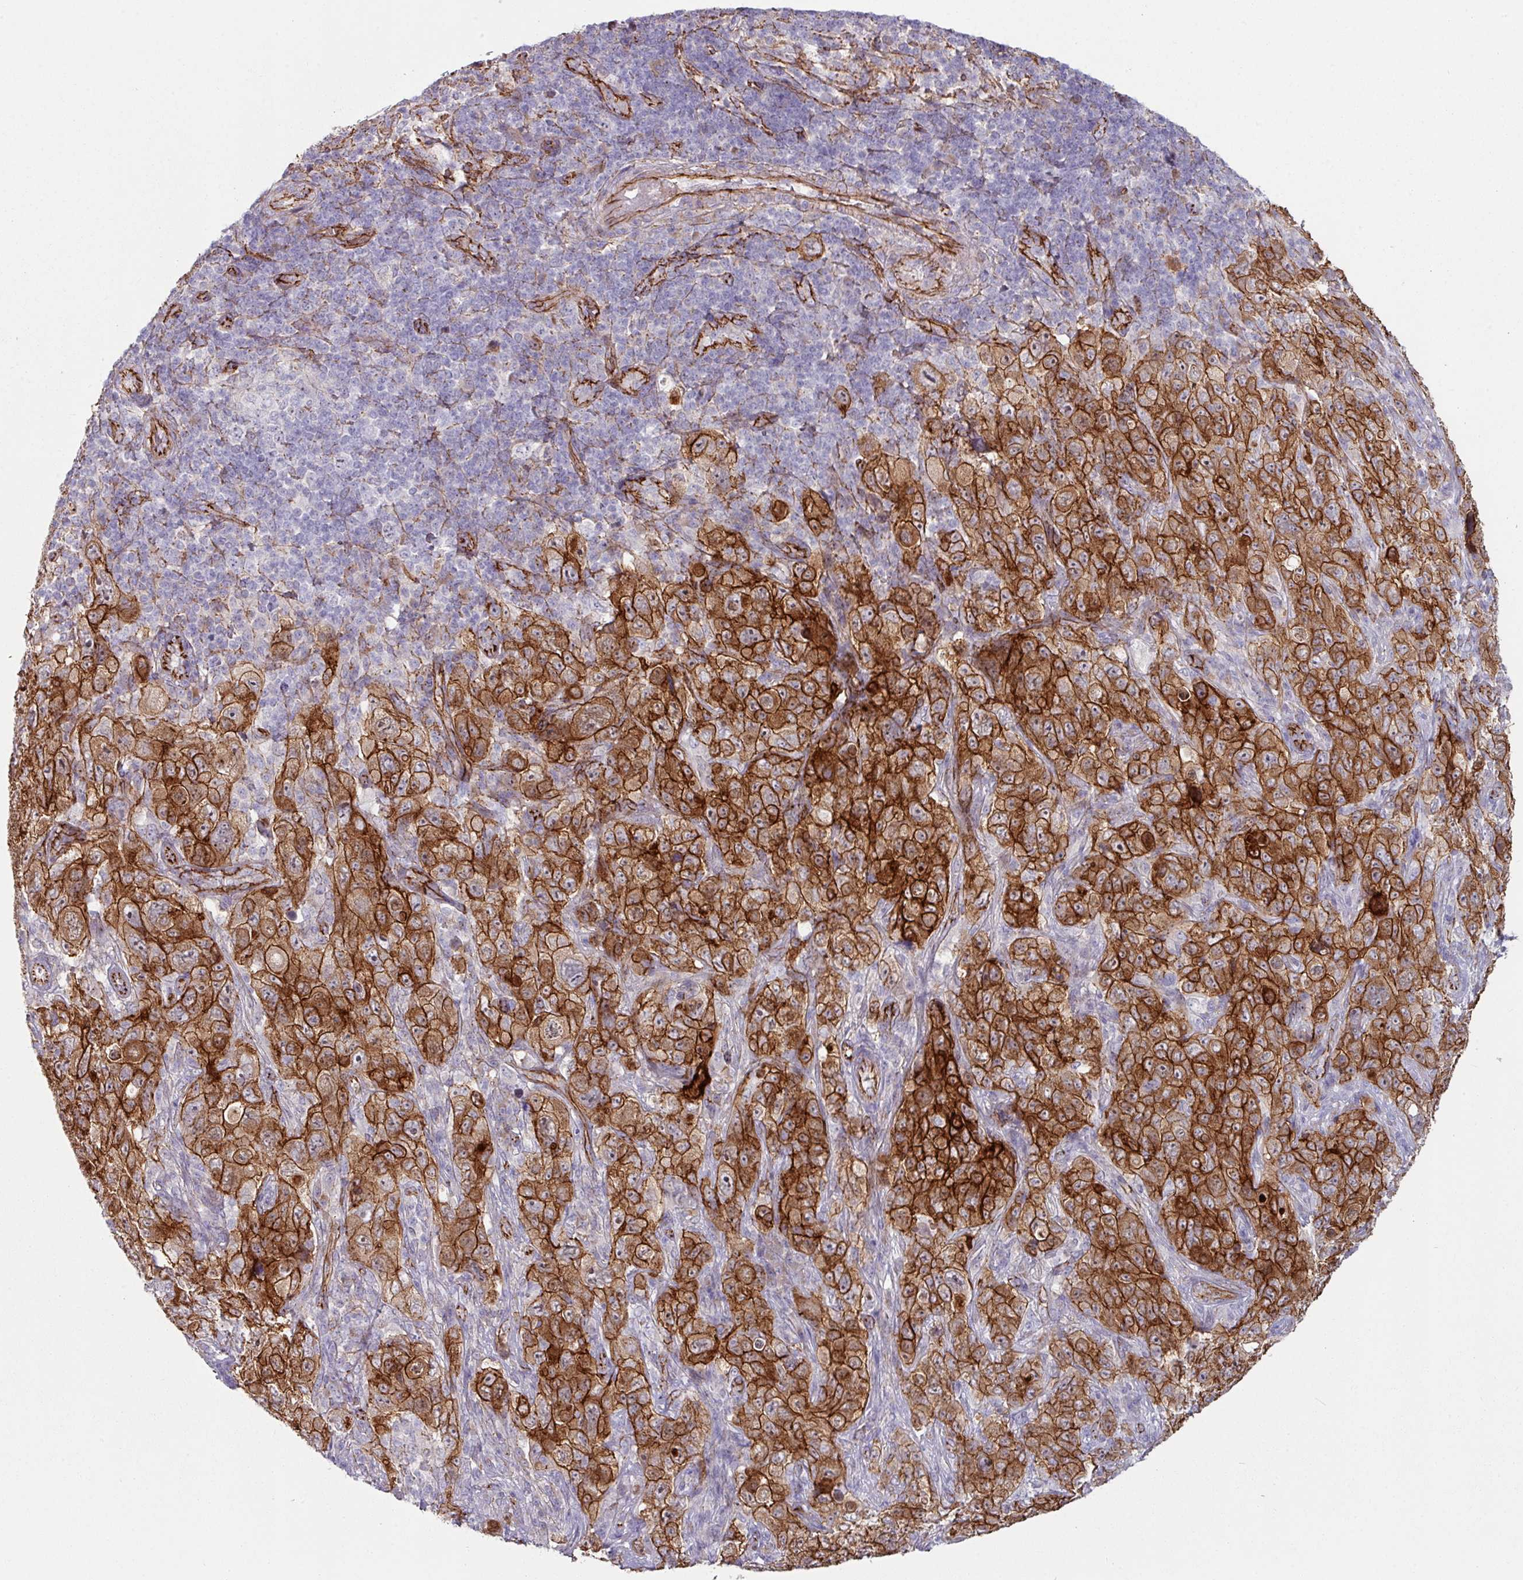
{"staining": {"intensity": "strong", "quantity": ">75%", "location": "cytoplasmic/membranous"}, "tissue": "pancreatic cancer", "cell_type": "Tumor cells", "image_type": "cancer", "snomed": [{"axis": "morphology", "description": "Adenocarcinoma, NOS"}, {"axis": "topography", "description": "Pancreas"}], "caption": "Human adenocarcinoma (pancreatic) stained for a protein (brown) reveals strong cytoplasmic/membranous positive expression in about >75% of tumor cells.", "gene": "JUP", "patient": {"sex": "male", "age": 68}}